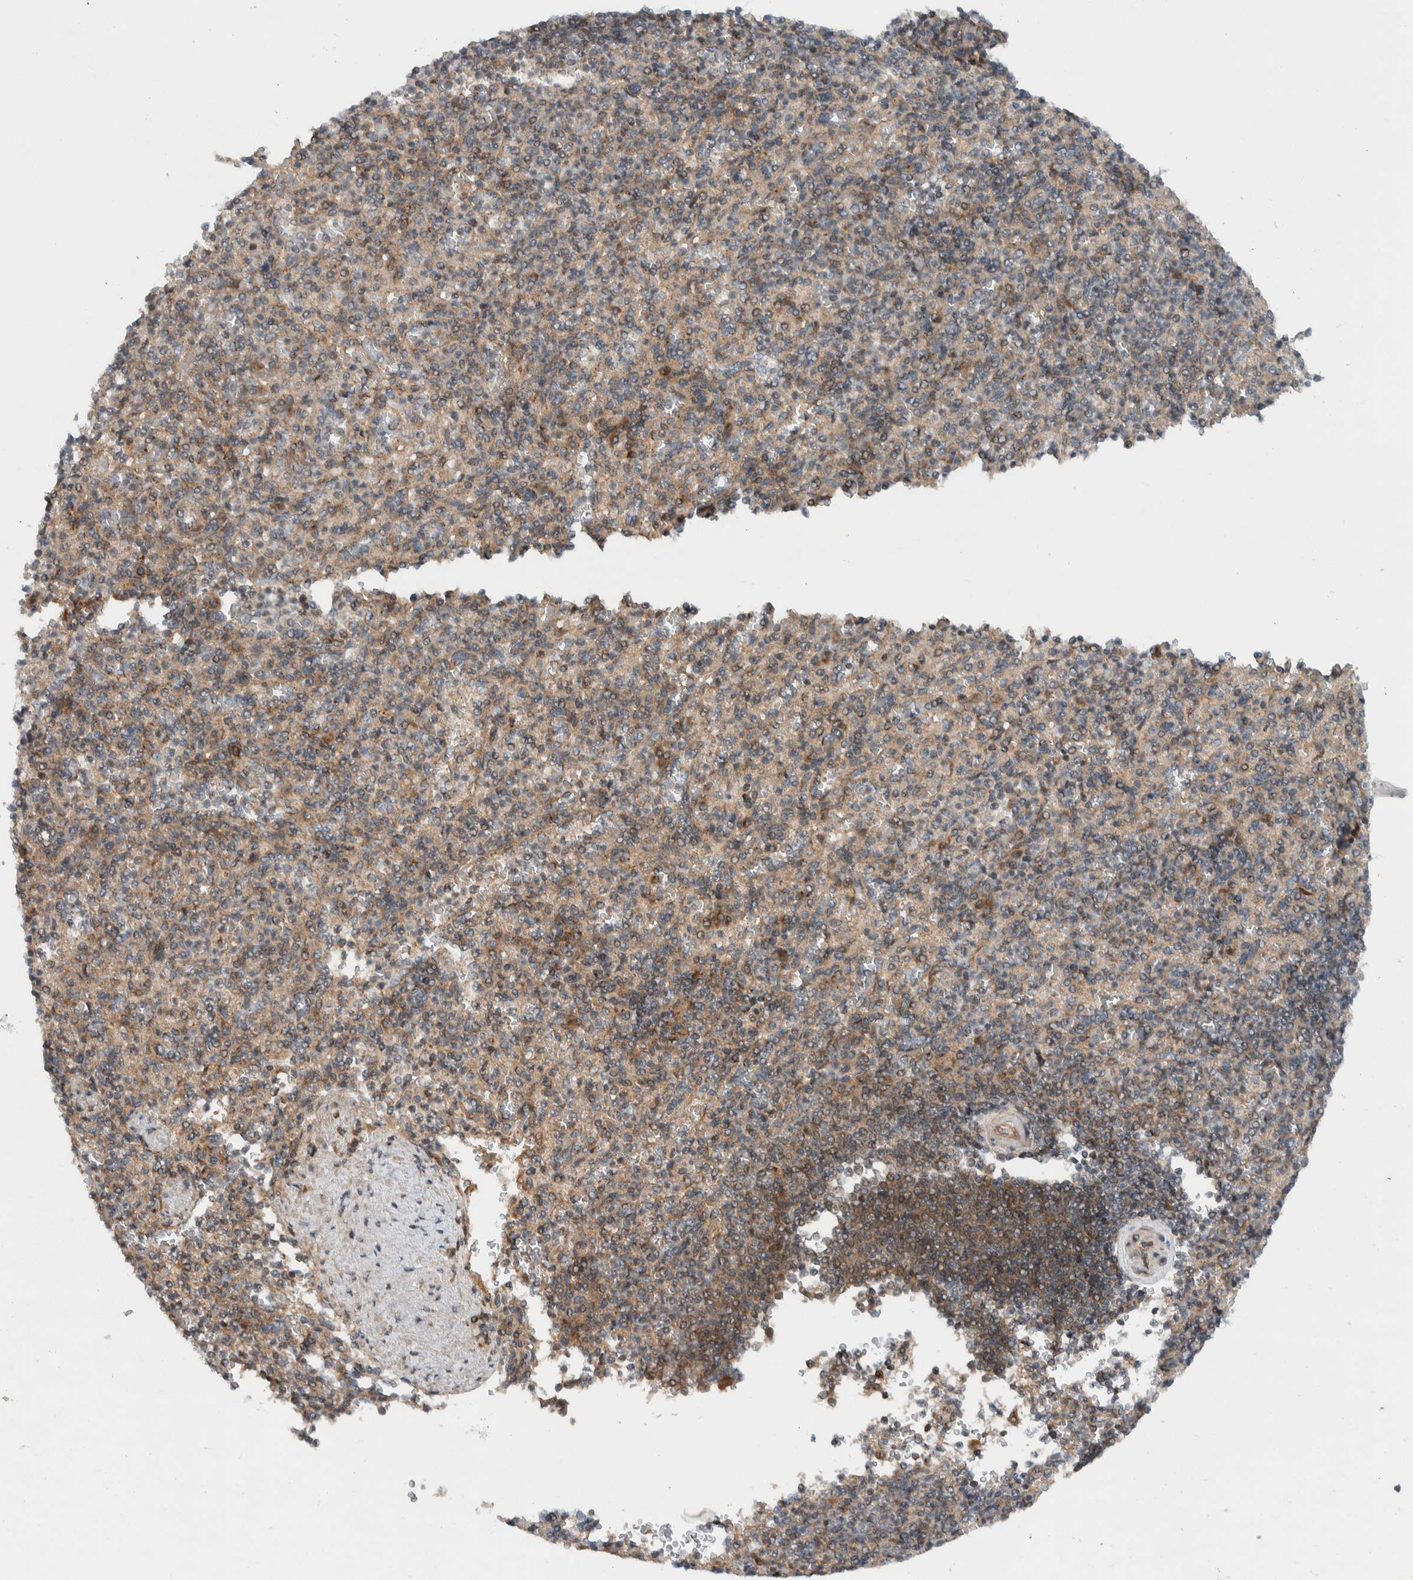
{"staining": {"intensity": "weak", "quantity": "25%-75%", "location": "cytoplasmic/membranous"}, "tissue": "spleen", "cell_type": "Cells in red pulp", "image_type": "normal", "snomed": [{"axis": "morphology", "description": "Normal tissue, NOS"}, {"axis": "topography", "description": "Spleen"}], "caption": "Spleen stained with immunohistochemistry (IHC) demonstrates weak cytoplasmic/membranous positivity in about 25%-75% of cells in red pulp. (DAB = brown stain, brightfield microscopy at high magnification).", "gene": "KLHL6", "patient": {"sex": "female", "age": 74}}